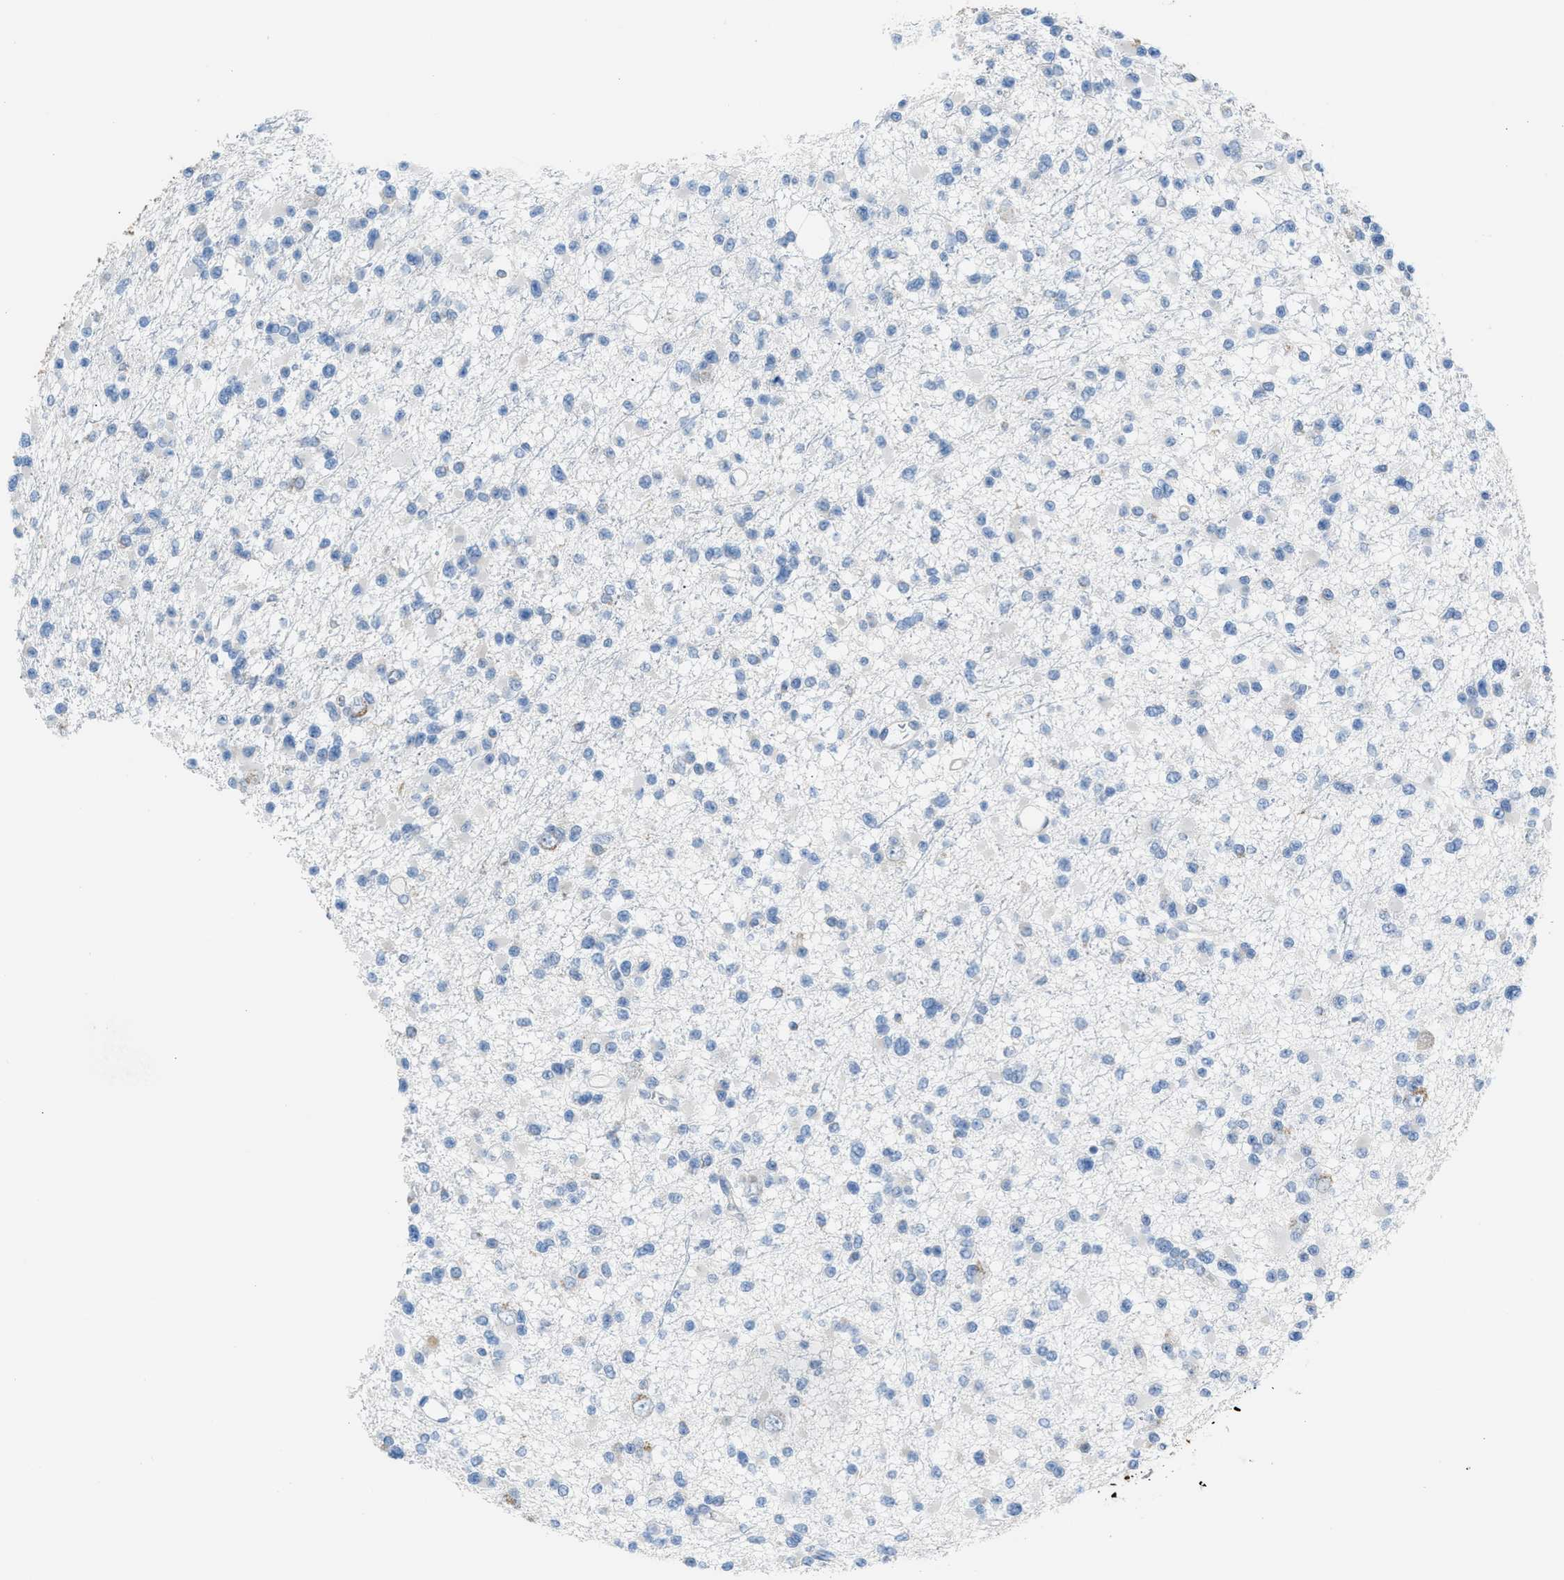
{"staining": {"intensity": "negative", "quantity": "none", "location": "none"}, "tissue": "glioma", "cell_type": "Tumor cells", "image_type": "cancer", "snomed": [{"axis": "morphology", "description": "Glioma, malignant, Low grade"}, {"axis": "topography", "description": "Brain"}], "caption": "This is an immunohistochemistry (IHC) histopathology image of human glioma. There is no positivity in tumor cells.", "gene": "CA3", "patient": {"sex": "female", "age": 22}}